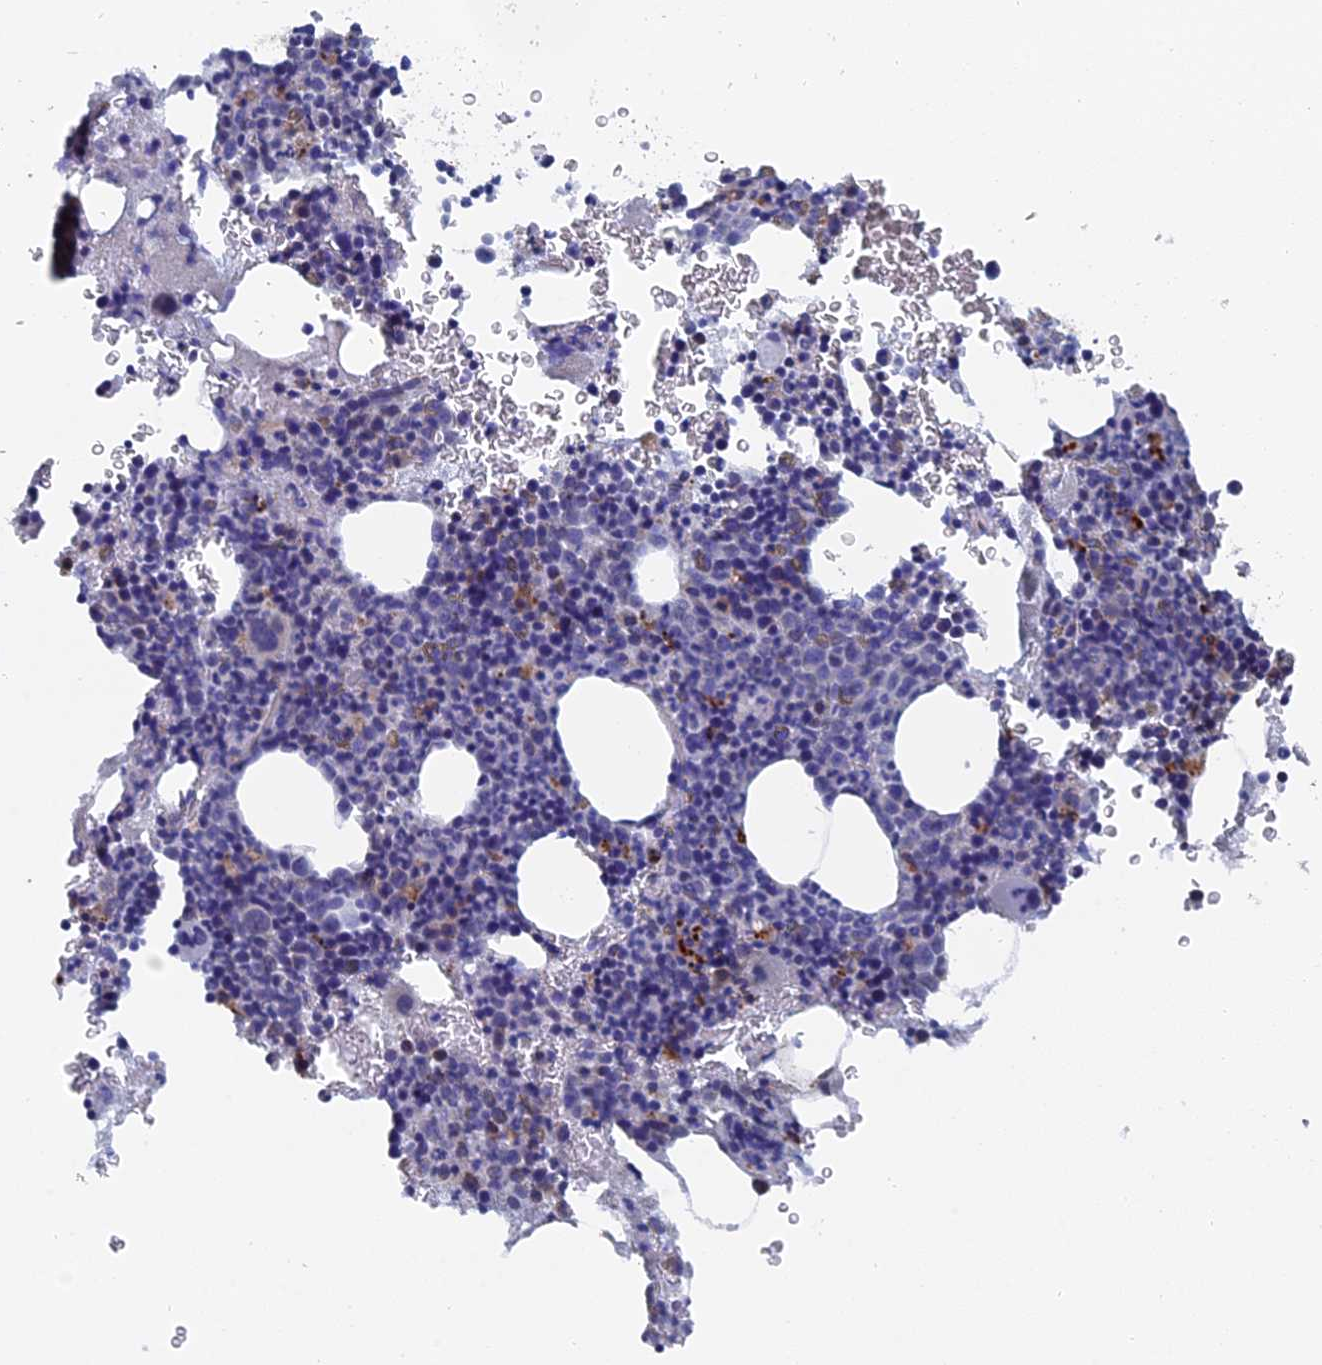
{"staining": {"intensity": "moderate", "quantity": "<25%", "location": "cytoplasmic/membranous"}, "tissue": "bone marrow", "cell_type": "Hematopoietic cells", "image_type": "normal", "snomed": [{"axis": "morphology", "description": "Normal tissue, NOS"}, {"axis": "topography", "description": "Bone marrow"}], "caption": "Normal bone marrow exhibits moderate cytoplasmic/membranous expression in about <25% of hematopoietic cells, visualized by immunohistochemistry.", "gene": "SMG9", "patient": {"sex": "female", "age": 41}}